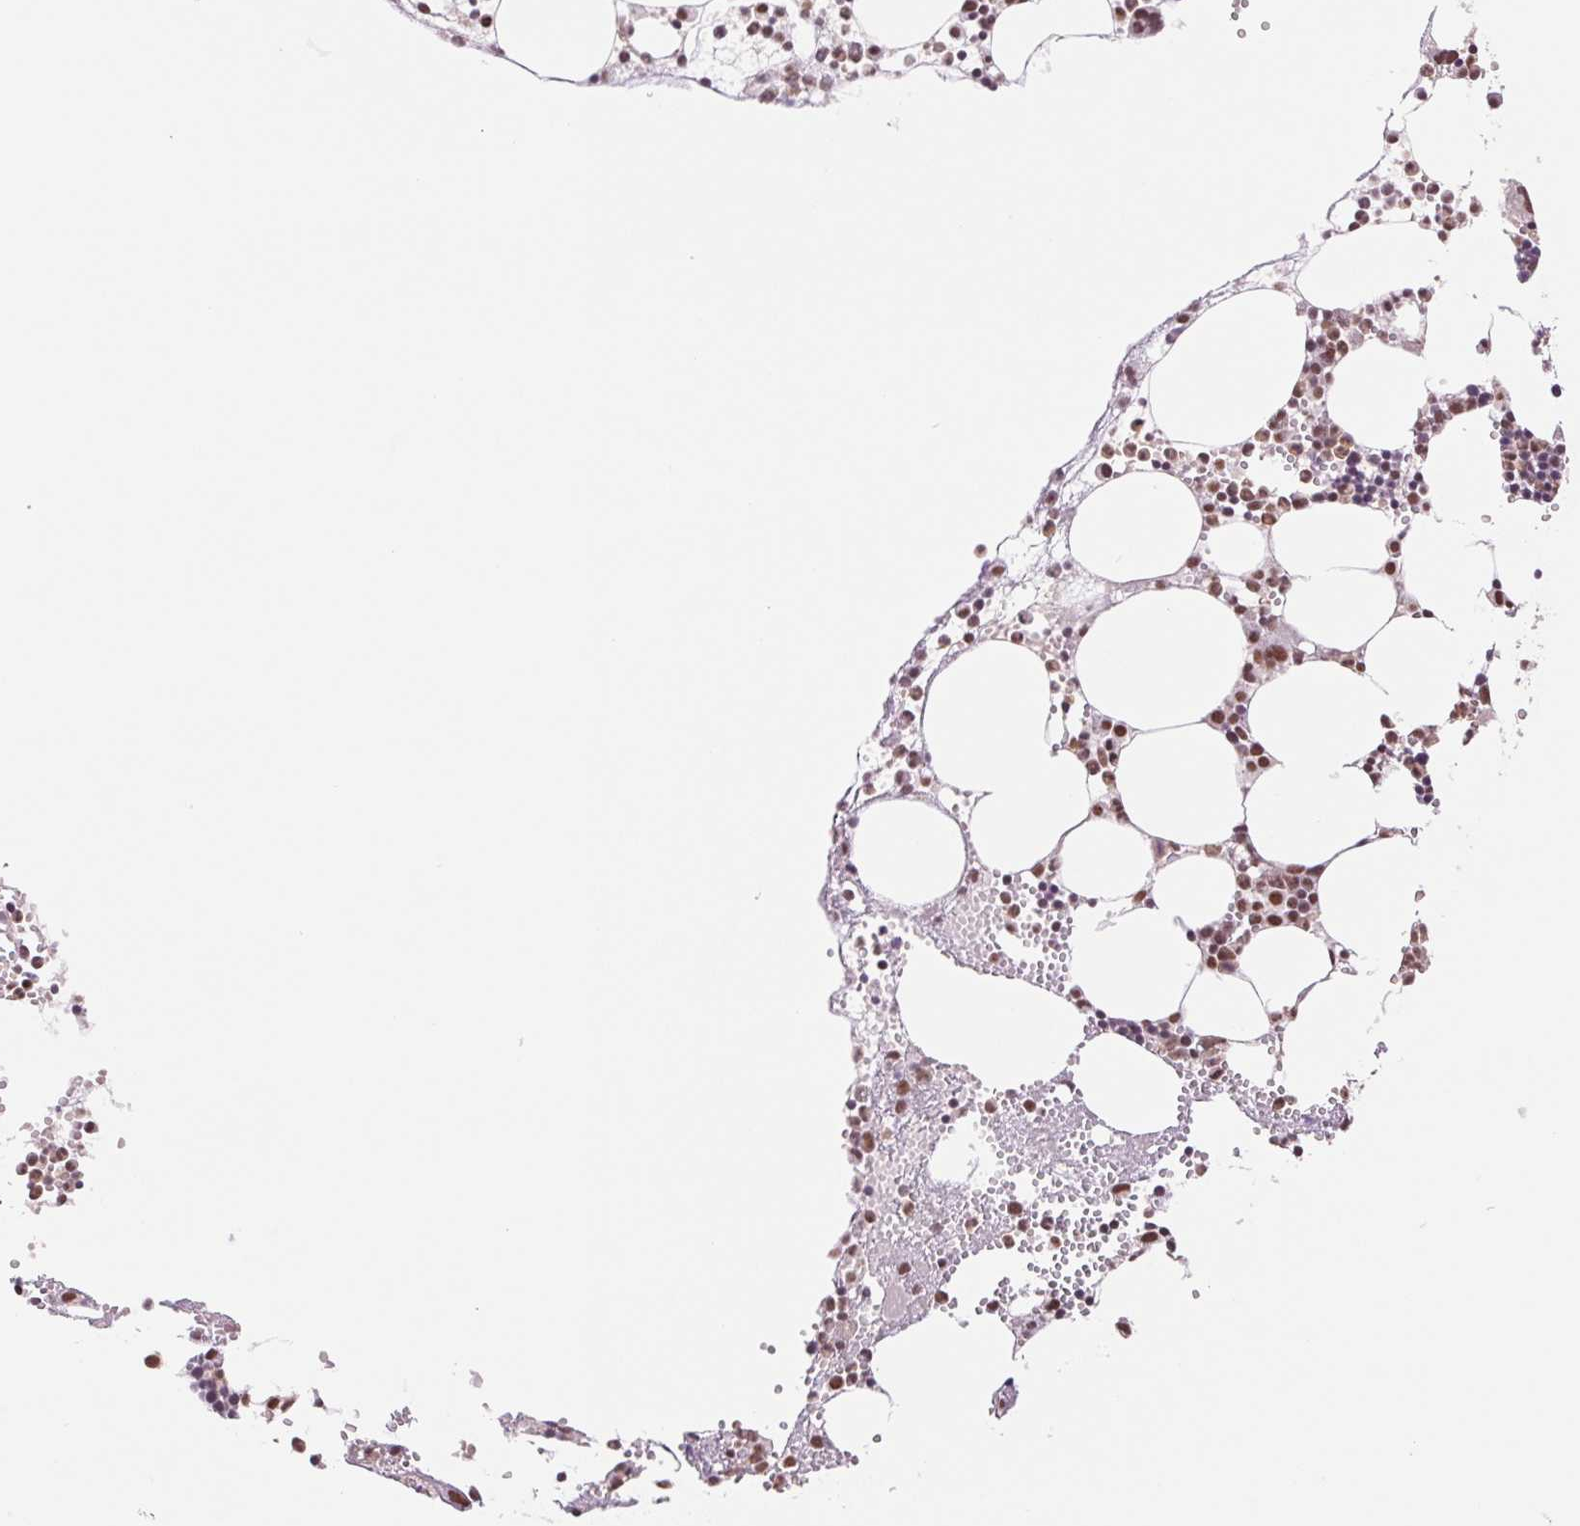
{"staining": {"intensity": "moderate", "quantity": "25%-75%", "location": "nuclear"}, "tissue": "bone marrow", "cell_type": "Hematopoietic cells", "image_type": "normal", "snomed": [{"axis": "morphology", "description": "Normal tissue, NOS"}, {"axis": "topography", "description": "Bone marrow"}], "caption": "Immunohistochemistry of normal human bone marrow displays medium levels of moderate nuclear positivity in about 25%-75% of hematopoietic cells. (Brightfield microscopy of DAB IHC at high magnification).", "gene": "SREK1", "patient": {"sex": "male", "age": 89}}